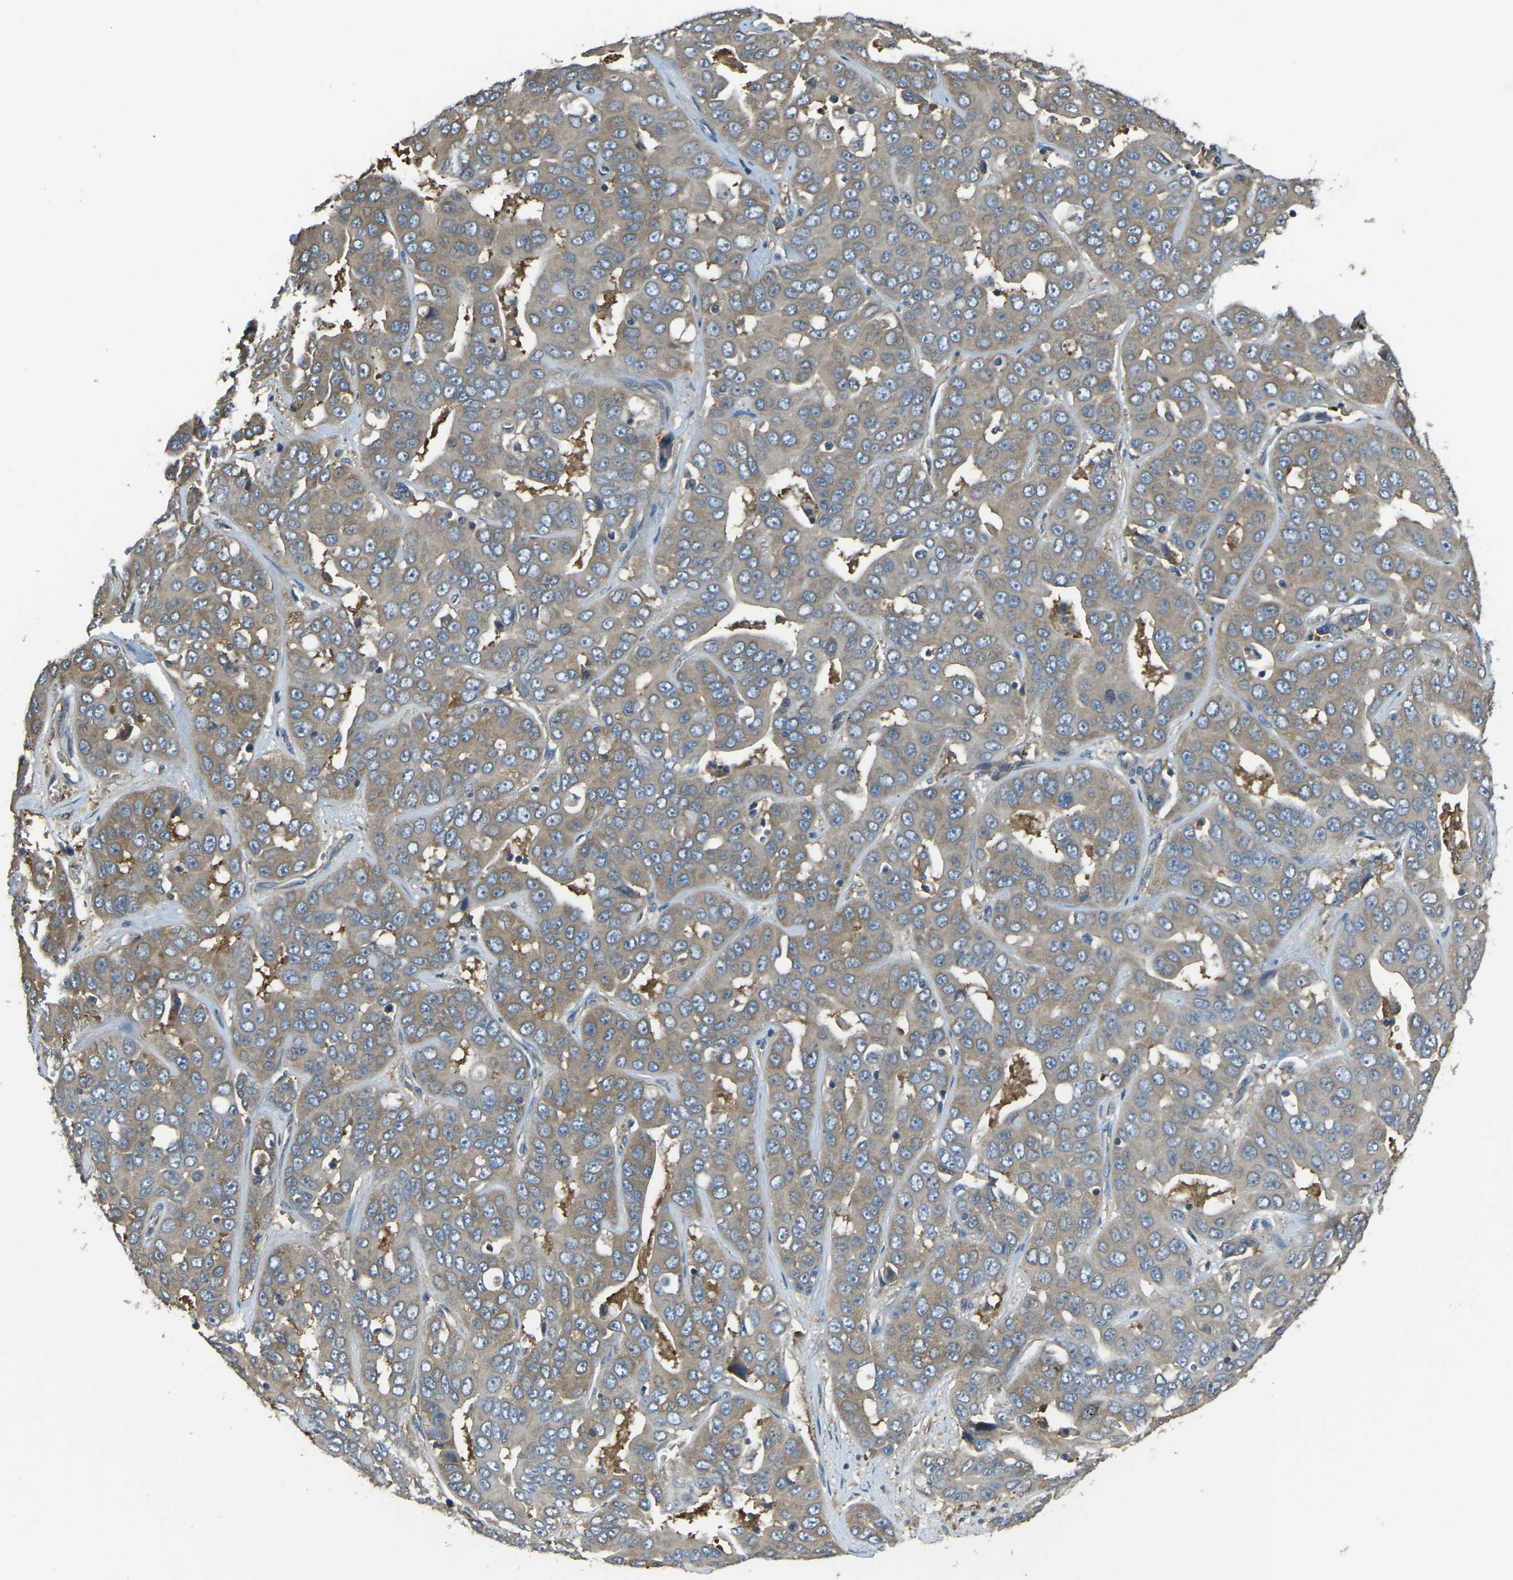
{"staining": {"intensity": "moderate", "quantity": ">75%", "location": "cytoplasmic/membranous"}, "tissue": "liver cancer", "cell_type": "Tumor cells", "image_type": "cancer", "snomed": [{"axis": "morphology", "description": "Cholangiocarcinoma"}, {"axis": "topography", "description": "Liver"}], "caption": "Liver cancer (cholangiocarcinoma) stained with DAB immunohistochemistry (IHC) displays medium levels of moderate cytoplasmic/membranous positivity in approximately >75% of tumor cells.", "gene": "AIMP1", "patient": {"sex": "female", "age": 52}}